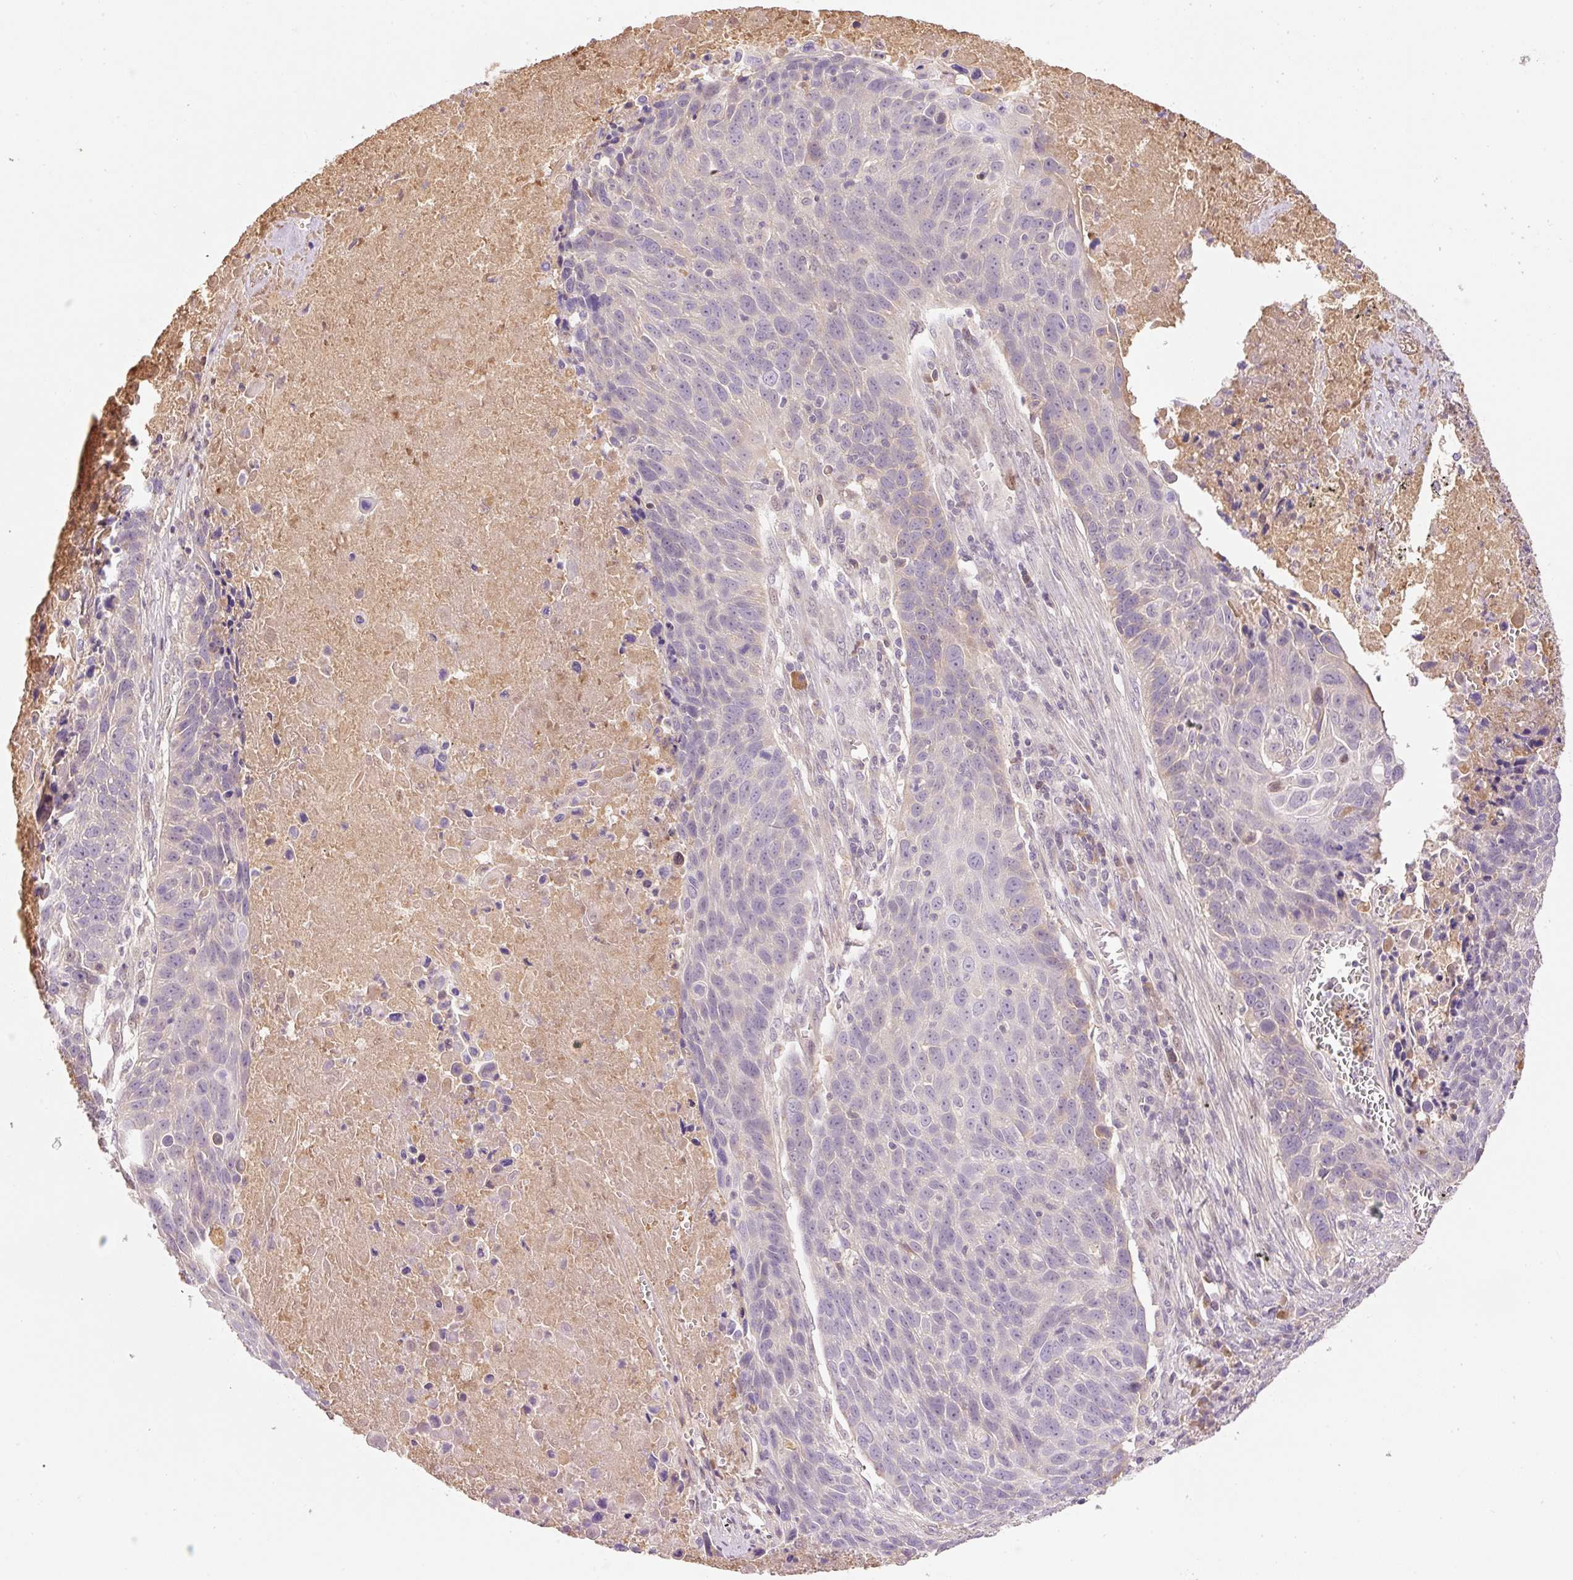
{"staining": {"intensity": "negative", "quantity": "none", "location": "none"}, "tissue": "lung cancer", "cell_type": "Tumor cells", "image_type": "cancer", "snomed": [{"axis": "morphology", "description": "Squamous cell carcinoma, NOS"}, {"axis": "topography", "description": "Lung"}], "caption": "Human lung cancer (squamous cell carcinoma) stained for a protein using immunohistochemistry demonstrates no positivity in tumor cells.", "gene": "CMTM8", "patient": {"sex": "male", "age": 78}}